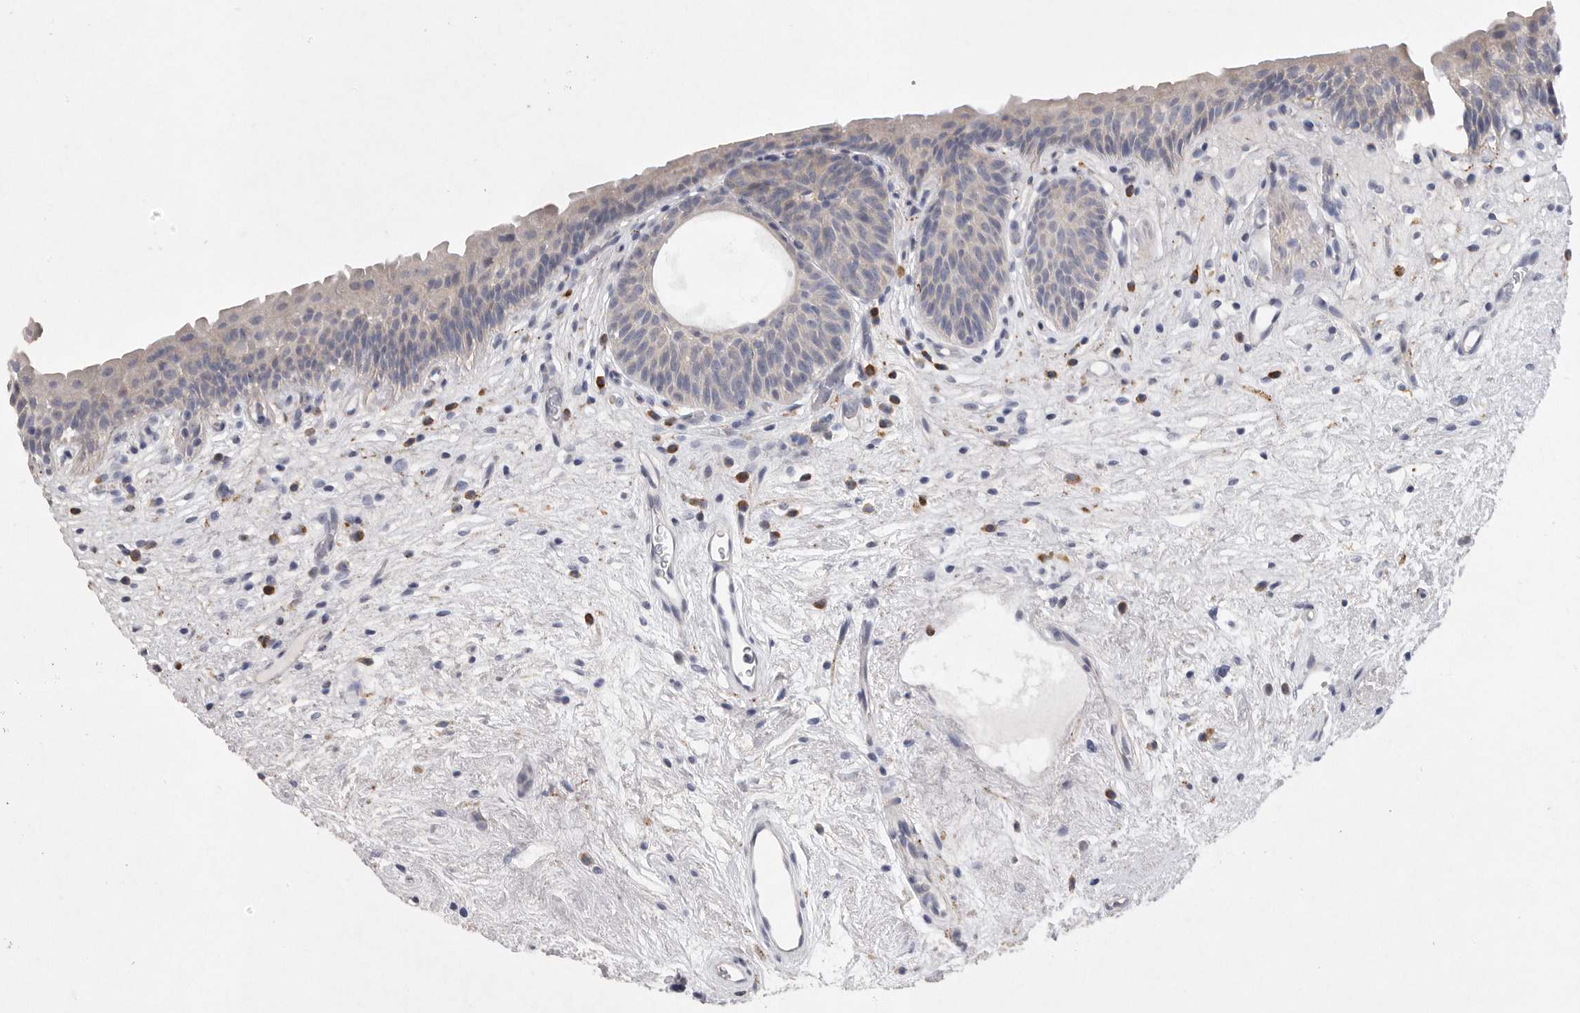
{"staining": {"intensity": "negative", "quantity": "none", "location": "none"}, "tissue": "urinary bladder", "cell_type": "Urothelial cells", "image_type": "normal", "snomed": [{"axis": "morphology", "description": "Normal tissue, NOS"}, {"axis": "topography", "description": "Urinary bladder"}], "caption": "Image shows no significant protein staining in urothelial cells of benign urinary bladder.", "gene": "EDEM3", "patient": {"sex": "male", "age": 83}}